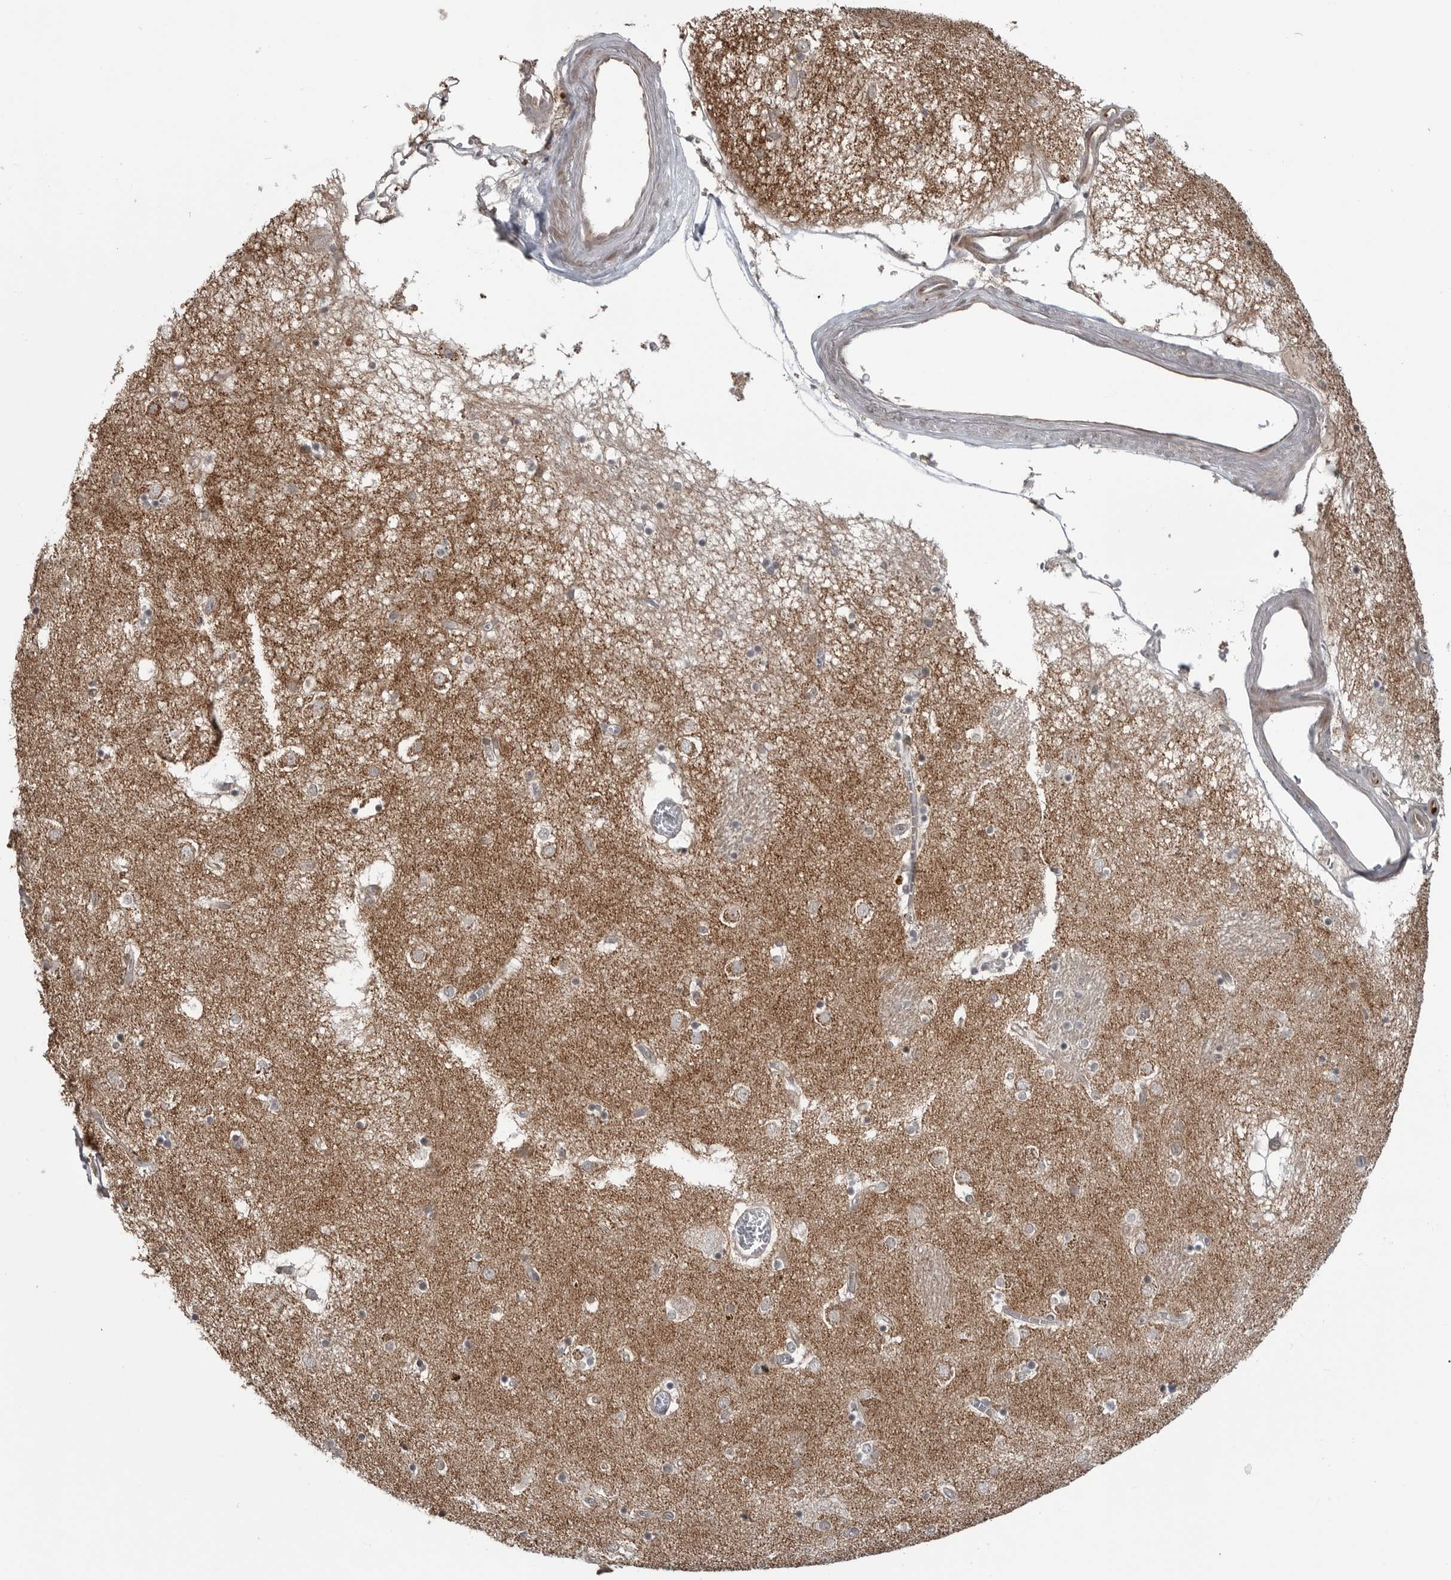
{"staining": {"intensity": "weak", "quantity": "<25%", "location": "cytoplasmic/membranous"}, "tissue": "caudate", "cell_type": "Glial cells", "image_type": "normal", "snomed": [{"axis": "morphology", "description": "Normal tissue, NOS"}, {"axis": "topography", "description": "Lateral ventricle wall"}], "caption": "IHC image of benign caudate: caudate stained with DAB demonstrates no significant protein positivity in glial cells. Nuclei are stained in blue.", "gene": "FAAP100", "patient": {"sex": "male", "age": 70}}